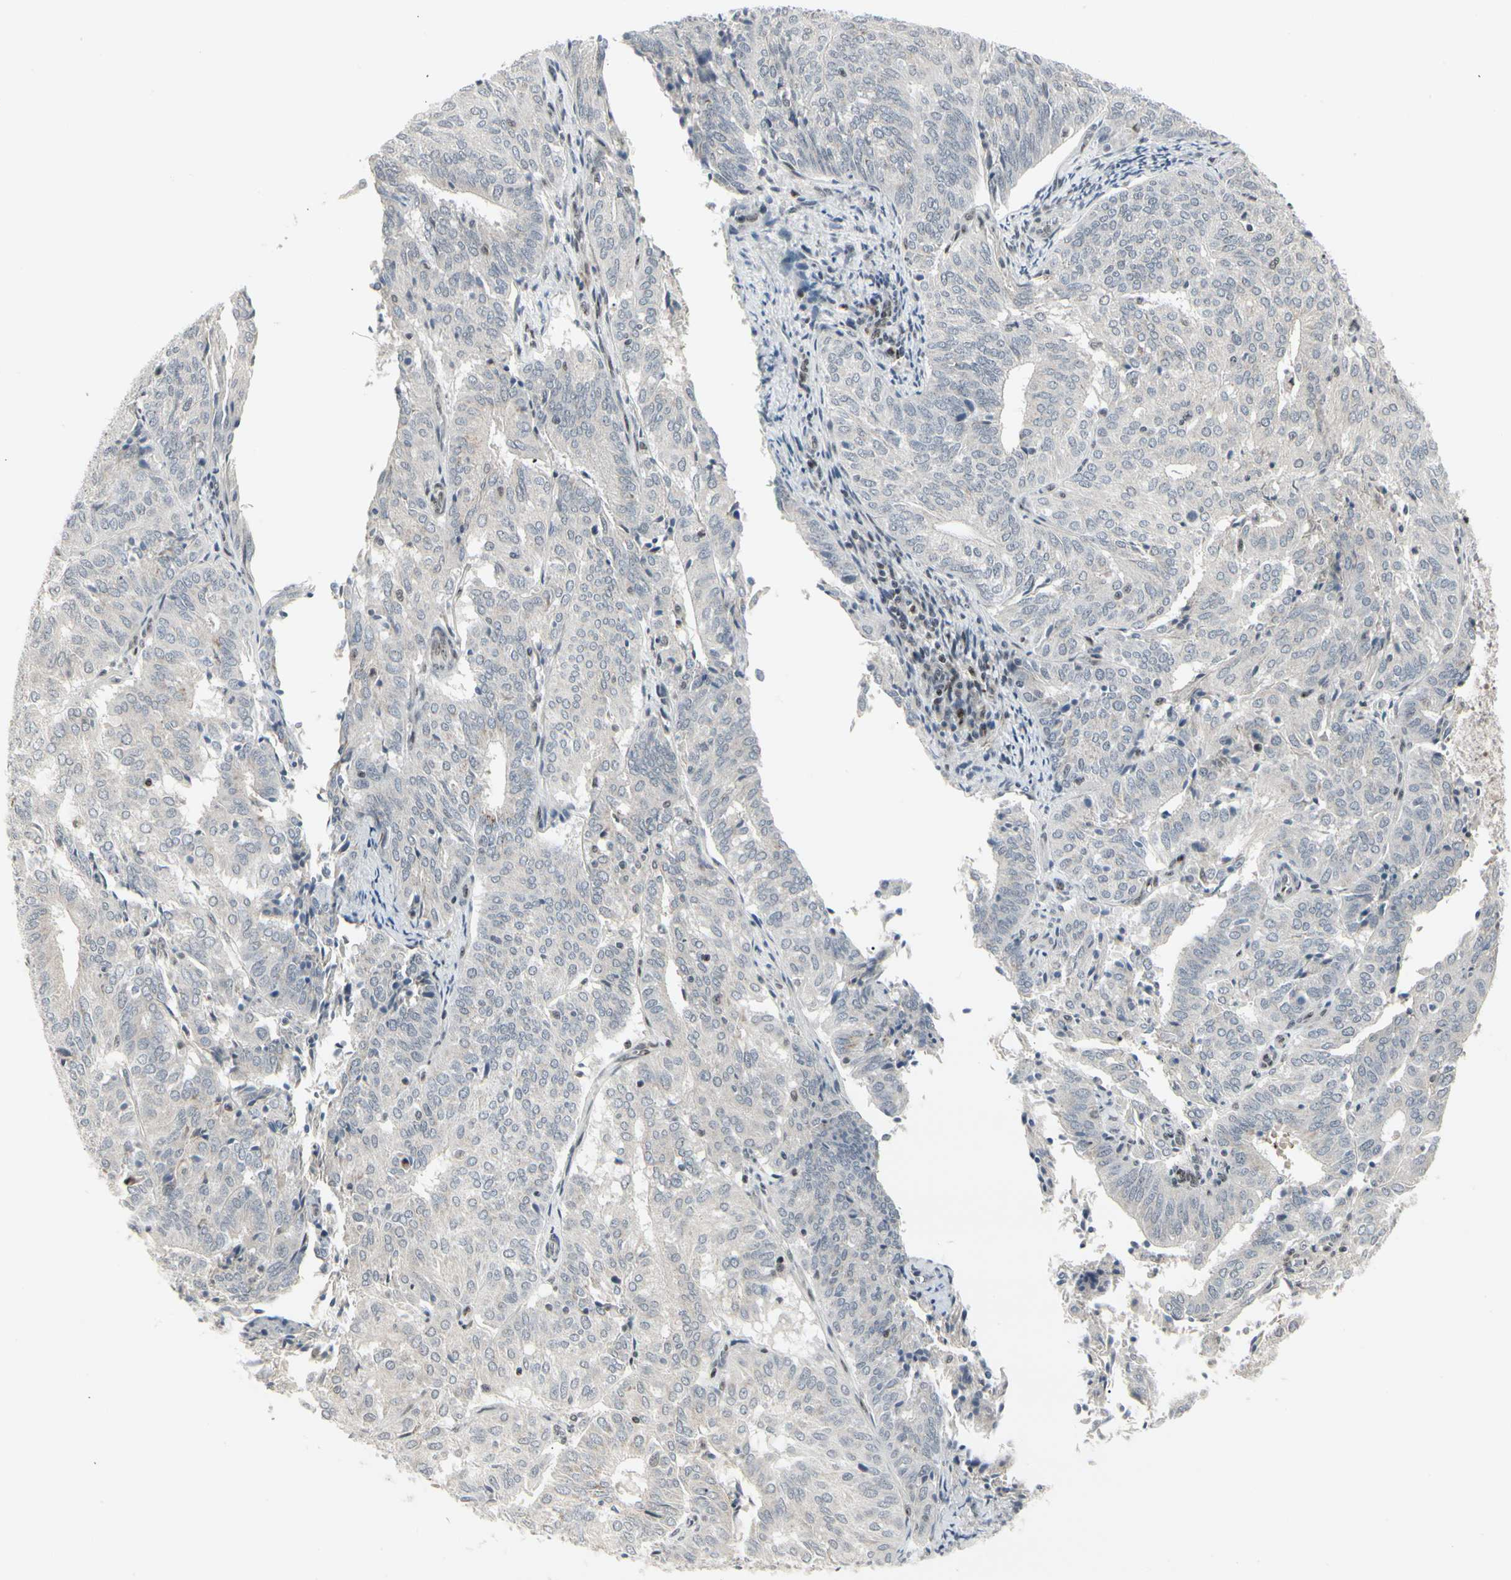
{"staining": {"intensity": "negative", "quantity": "none", "location": "none"}, "tissue": "endometrial cancer", "cell_type": "Tumor cells", "image_type": "cancer", "snomed": [{"axis": "morphology", "description": "Adenocarcinoma, NOS"}, {"axis": "topography", "description": "Uterus"}], "caption": "Tumor cells show no significant protein expression in endometrial cancer.", "gene": "FOXJ2", "patient": {"sex": "female", "age": 60}}